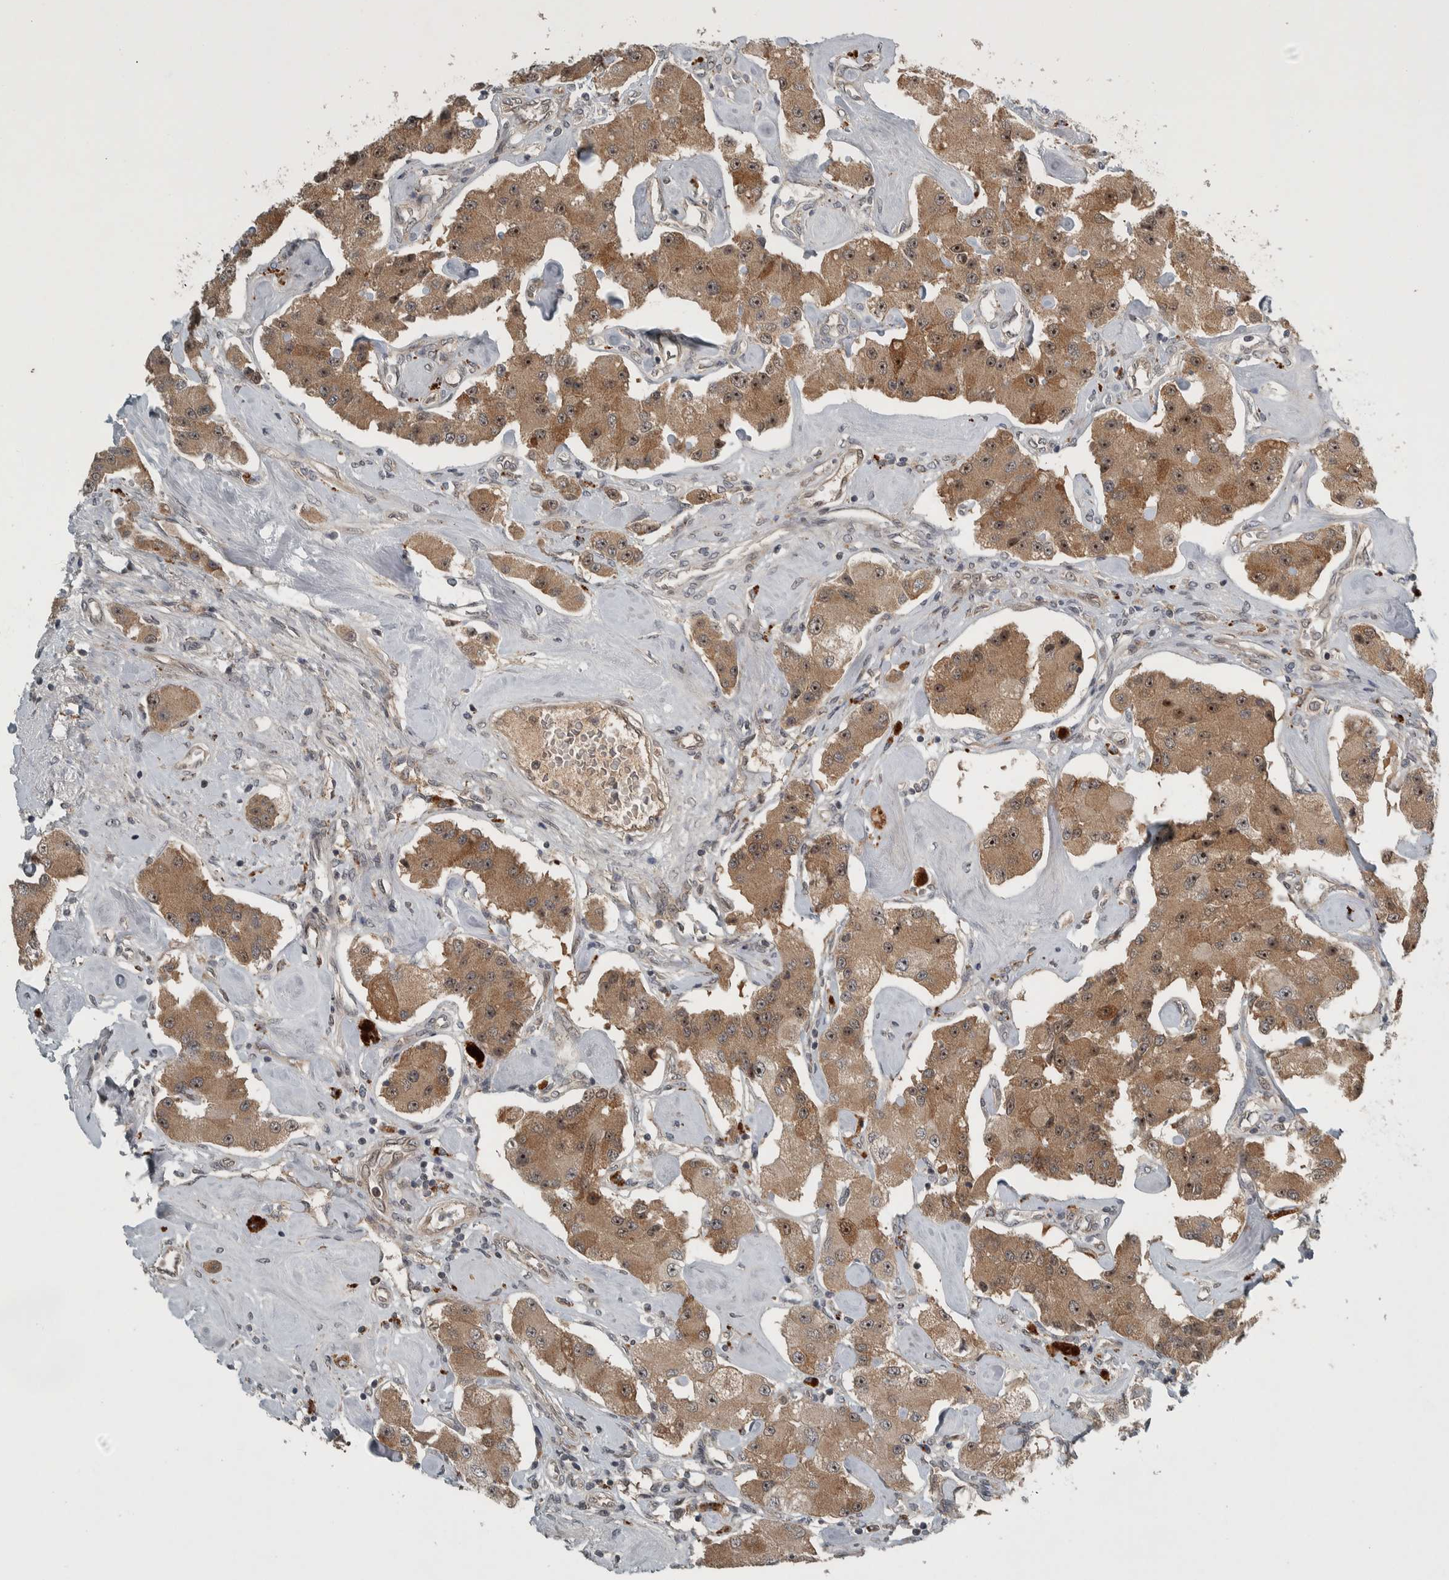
{"staining": {"intensity": "moderate", "quantity": ">75%", "location": "cytoplasmic/membranous,nuclear"}, "tissue": "carcinoid", "cell_type": "Tumor cells", "image_type": "cancer", "snomed": [{"axis": "morphology", "description": "Carcinoid, malignant, NOS"}, {"axis": "topography", "description": "Pancreas"}], "caption": "Tumor cells exhibit medium levels of moderate cytoplasmic/membranous and nuclear positivity in approximately >75% of cells in carcinoid.", "gene": "XPO5", "patient": {"sex": "male", "age": 41}}